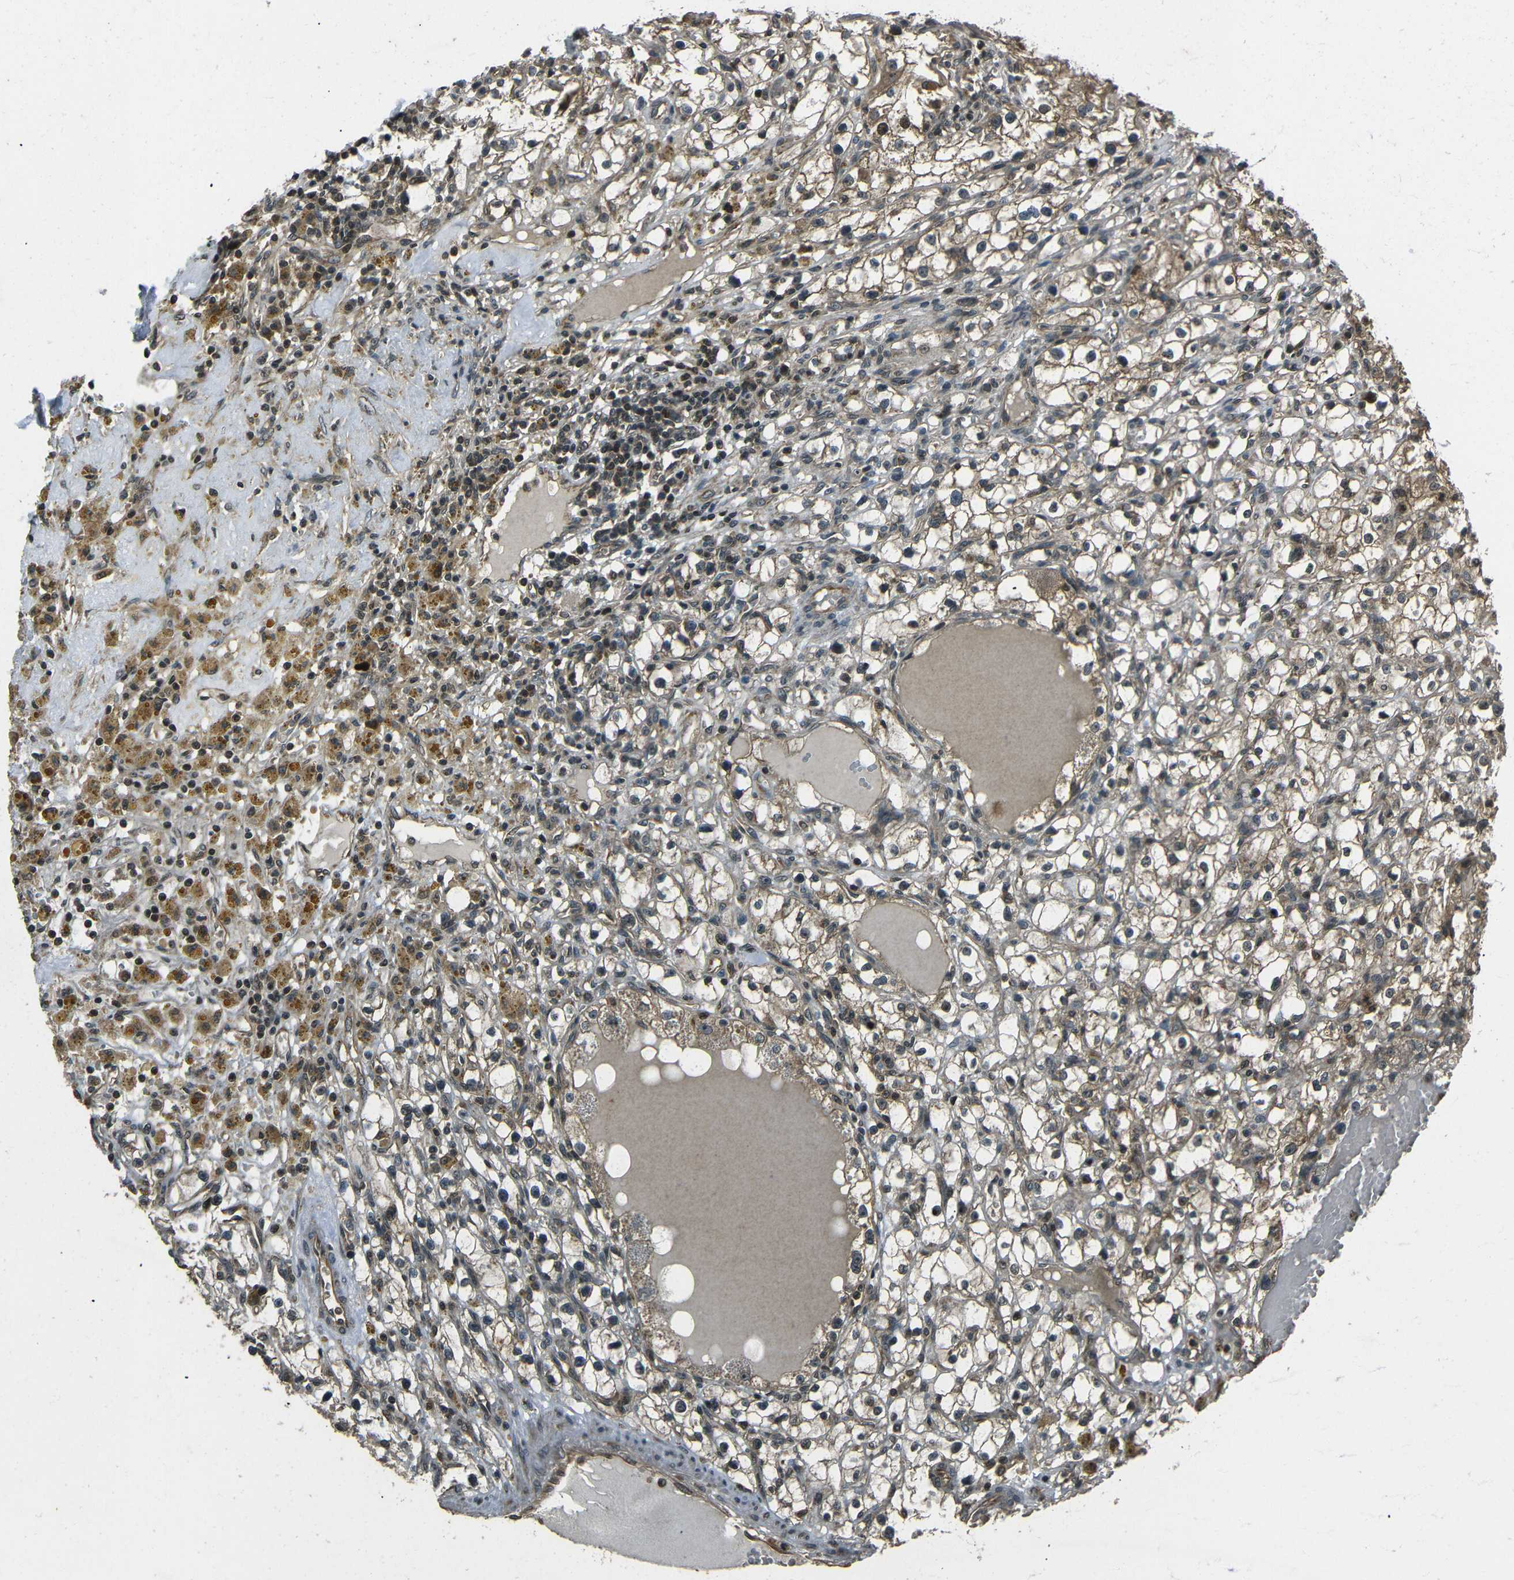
{"staining": {"intensity": "weak", "quantity": ">75%", "location": "cytoplasmic/membranous"}, "tissue": "renal cancer", "cell_type": "Tumor cells", "image_type": "cancer", "snomed": [{"axis": "morphology", "description": "Adenocarcinoma, NOS"}, {"axis": "topography", "description": "Kidney"}], "caption": "The image exhibits a brown stain indicating the presence of a protein in the cytoplasmic/membranous of tumor cells in renal cancer.", "gene": "PLK2", "patient": {"sex": "male", "age": 56}}